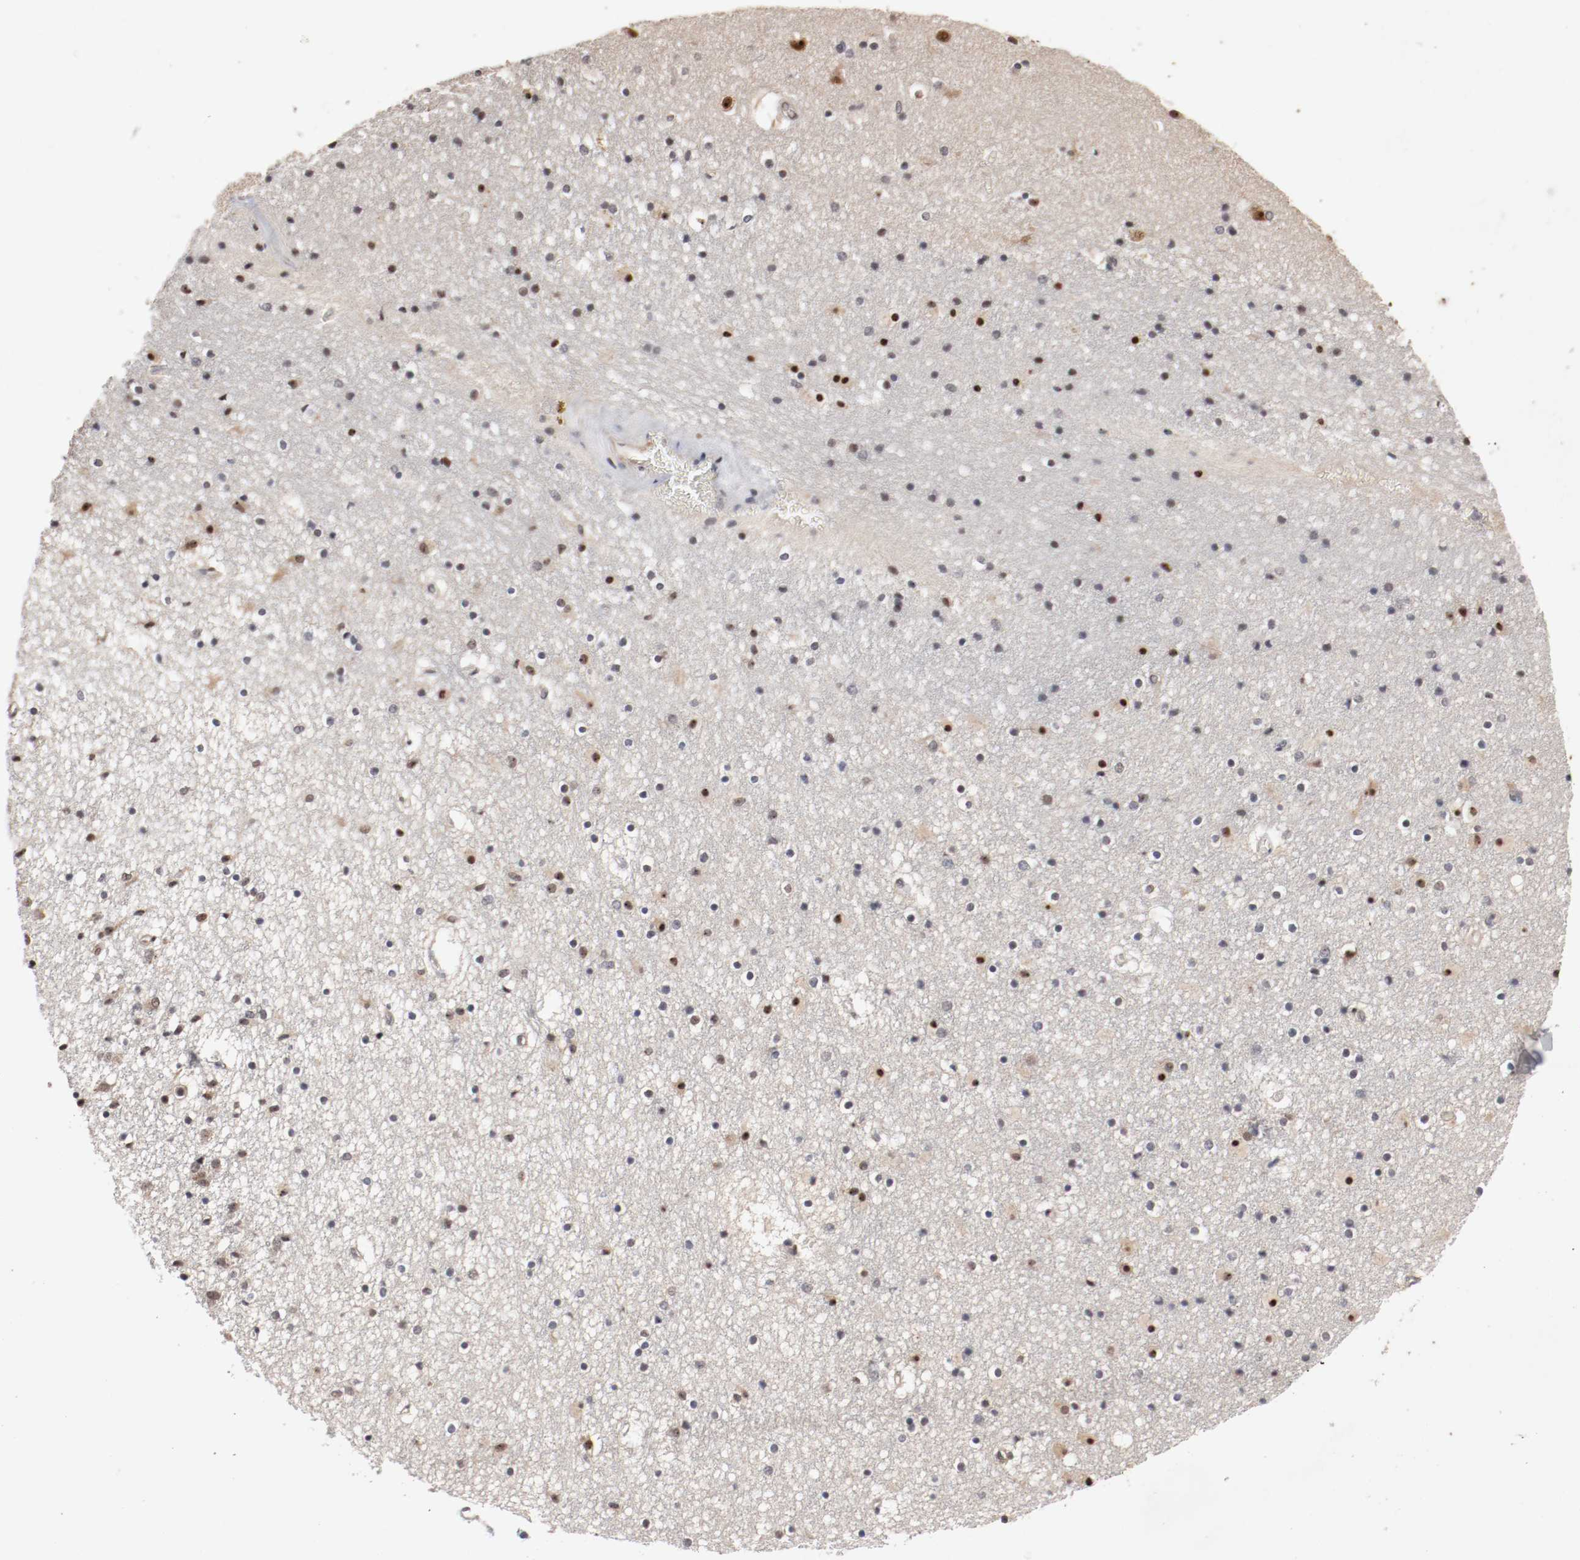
{"staining": {"intensity": "strong", "quantity": "25%-75%", "location": "cytoplasmic/membranous,nuclear"}, "tissue": "caudate", "cell_type": "Glial cells", "image_type": "normal", "snomed": [{"axis": "morphology", "description": "Normal tissue, NOS"}, {"axis": "topography", "description": "Lateral ventricle wall"}], "caption": "A high-resolution photomicrograph shows immunohistochemistry (IHC) staining of unremarkable caudate, which displays strong cytoplasmic/membranous,nuclear staining in approximately 25%-75% of glial cells.", "gene": "CSNK2B", "patient": {"sex": "male", "age": 45}}